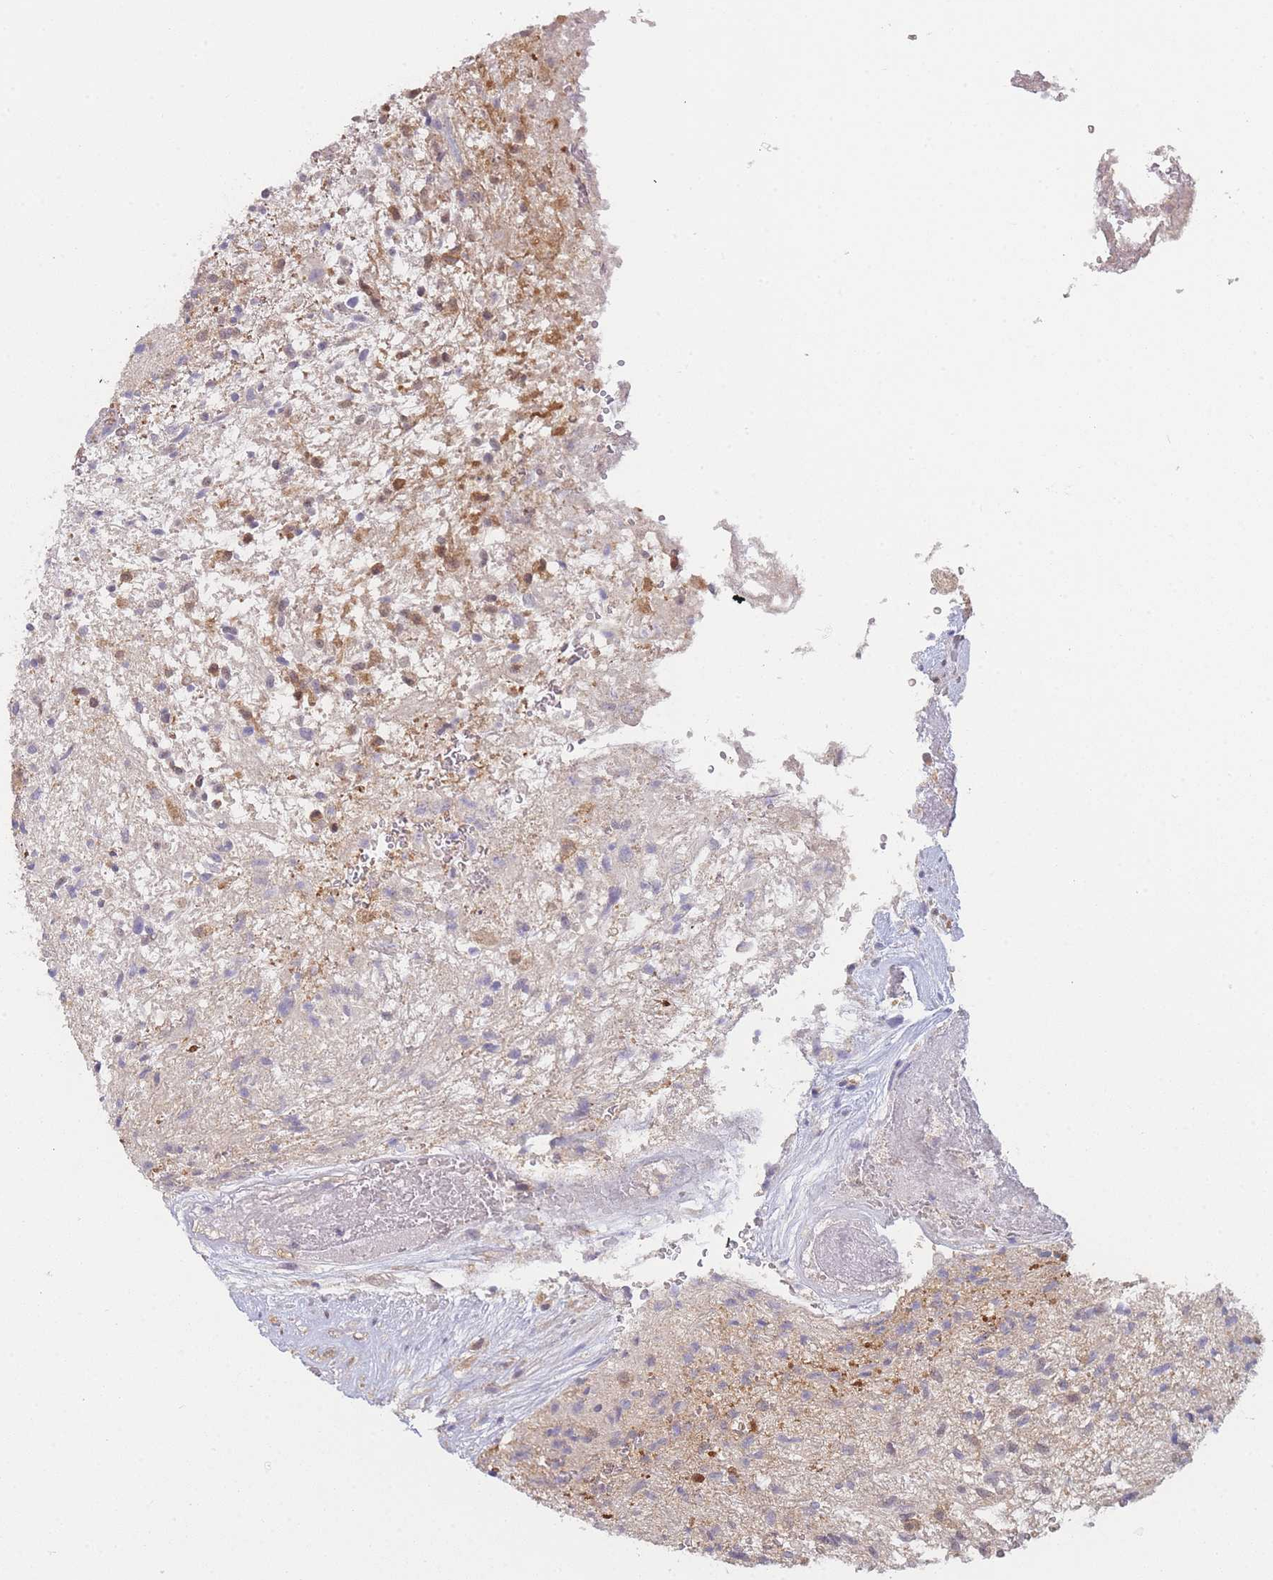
{"staining": {"intensity": "moderate", "quantity": "<25%", "location": "cytoplasmic/membranous"}, "tissue": "glioma", "cell_type": "Tumor cells", "image_type": "cancer", "snomed": [{"axis": "morphology", "description": "Glioma, malignant, High grade"}, {"axis": "topography", "description": "Brain"}], "caption": "High-magnification brightfield microscopy of malignant glioma (high-grade) stained with DAB (brown) and counterstained with hematoxylin (blue). tumor cells exhibit moderate cytoplasmic/membranous positivity is identified in approximately<25% of cells.", "gene": "MRI1", "patient": {"sex": "male", "age": 56}}